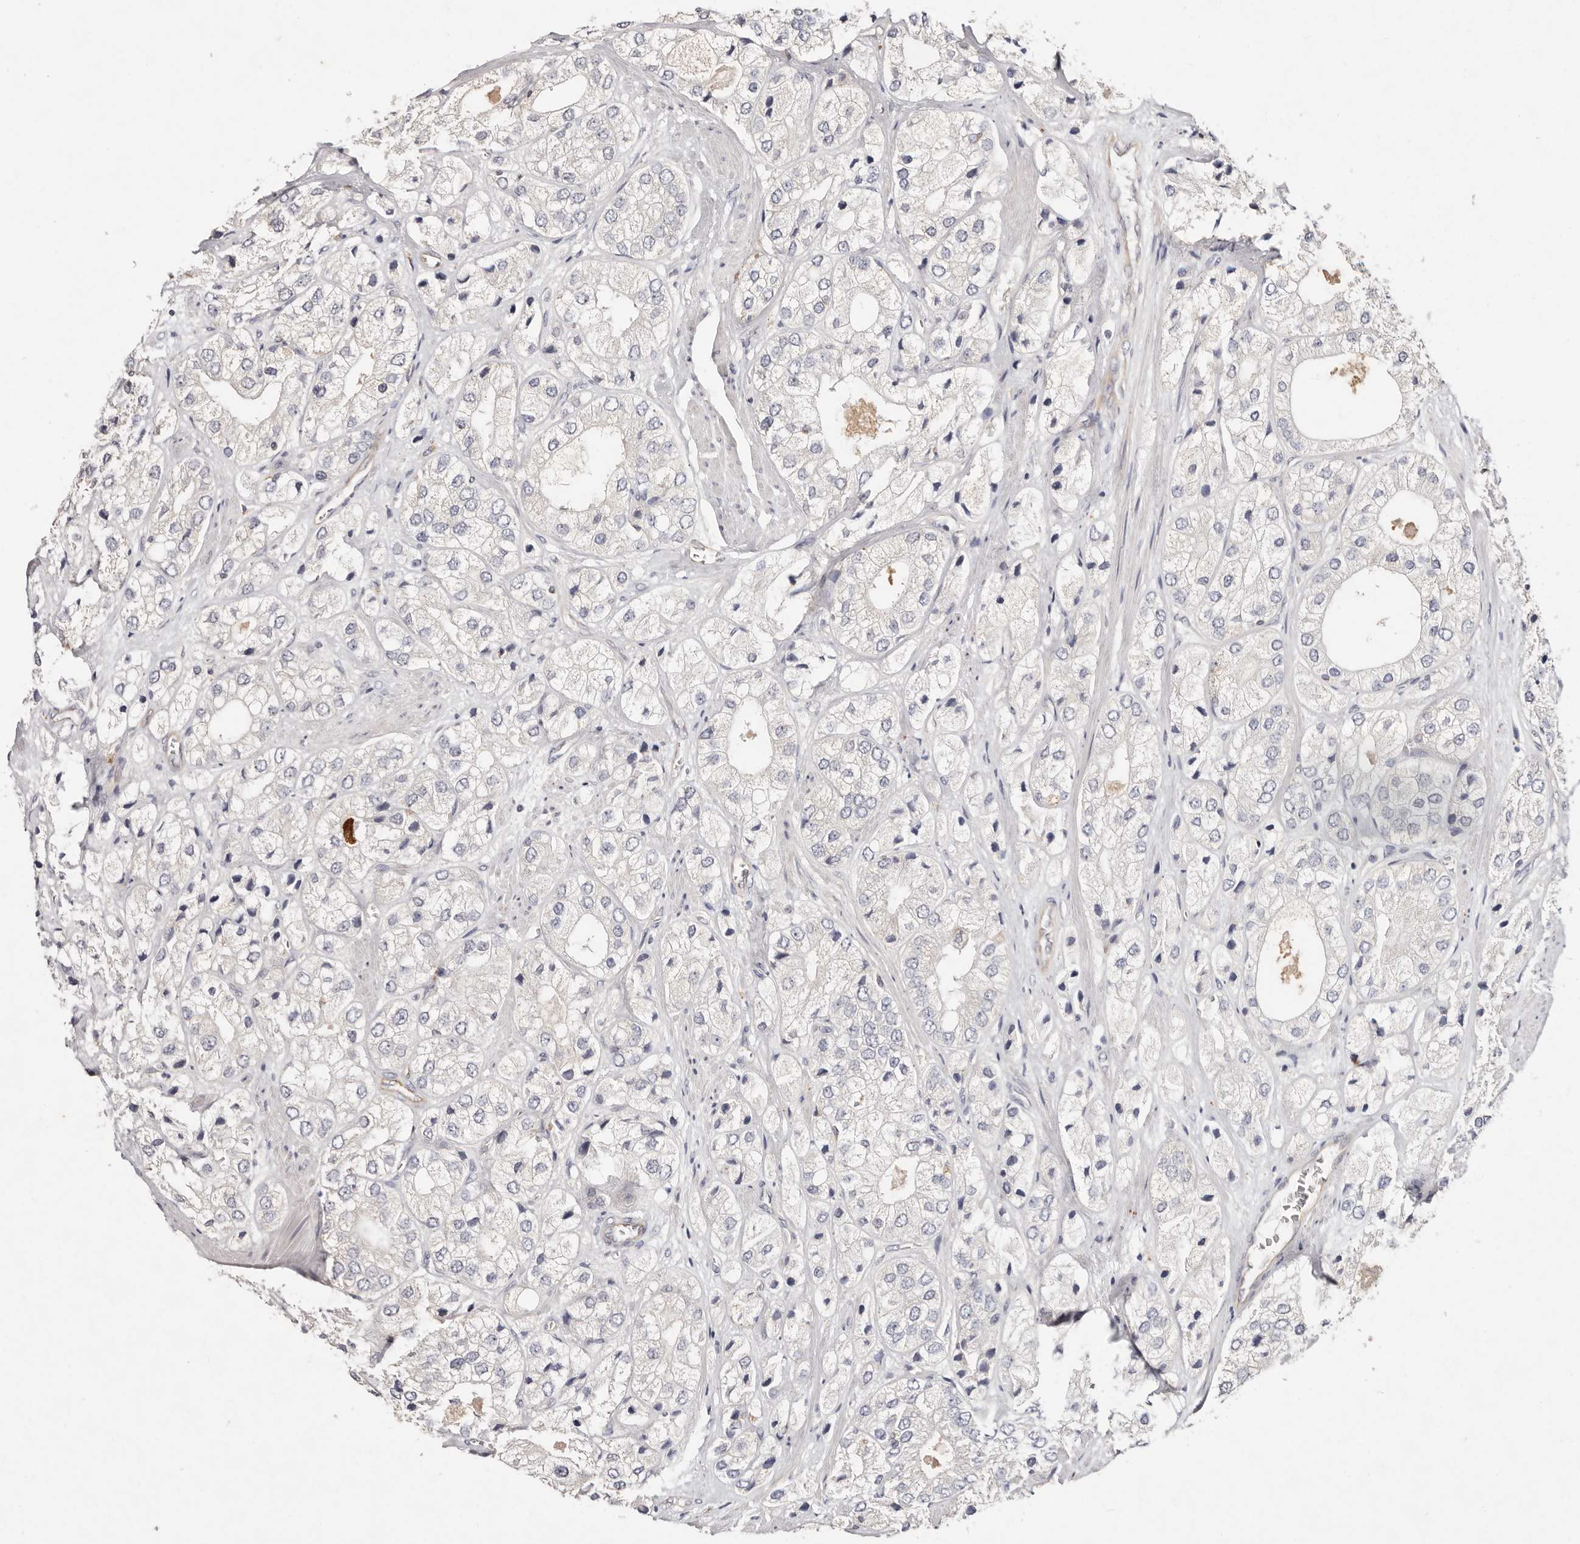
{"staining": {"intensity": "negative", "quantity": "none", "location": "none"}, "tissue": "prostate cancer", "cell_type": "Tumor cells", "image_type": "cancer", "snomed": [{"axis": "morphology", "description": "Adenocarcinoma, High grade"}, {"axis": "topography", "description": "Prostate"}], "caption": "Tumor cells show no significant positivity in prostate cancer (high-grade adenocarcinoma).", "gene": "THBS3", "patient": {"sex": "male", "age": 50}}